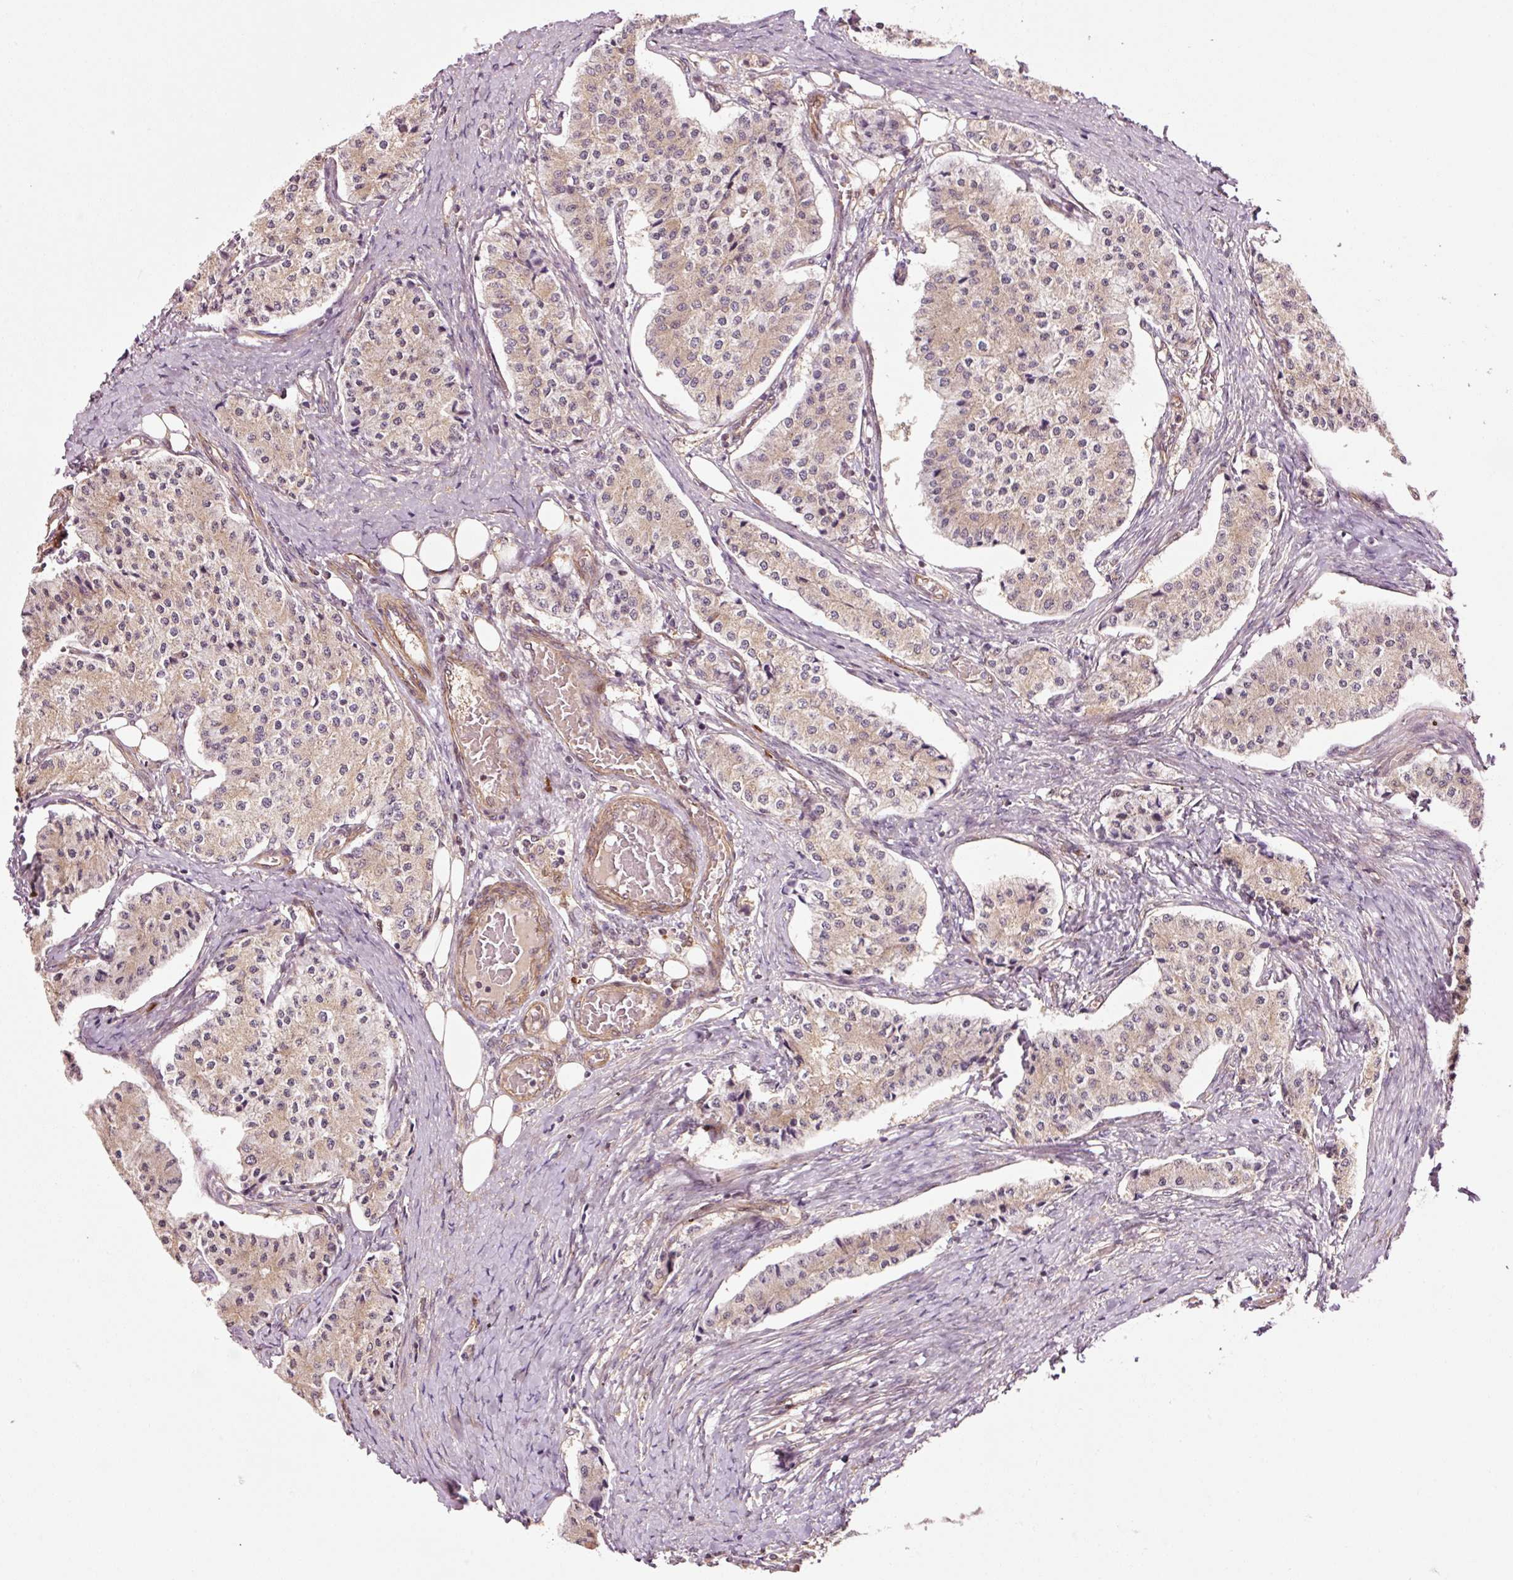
{"staining": {"intensity": "weak", "quantity": ">75%", "location": "cytoplasmic/membranous"}, "tissue": "carcinoid", "cell_type": "Tumor cells", "image_type": "cancer", "snomed": [{"axis": "morphology", "description": "Carcinoid, malignant, NOS"}, {"axis": "topography", "description": "Colon"}], "caption": "This is a micrograph of immunohistochemistry staining of malignant carcinoid, which shows weak positivity in the cytoplasmic/membranous of tumor cells.", "gene": "PPP1R14B", "patient": {"sex": "female", "age": 52}}